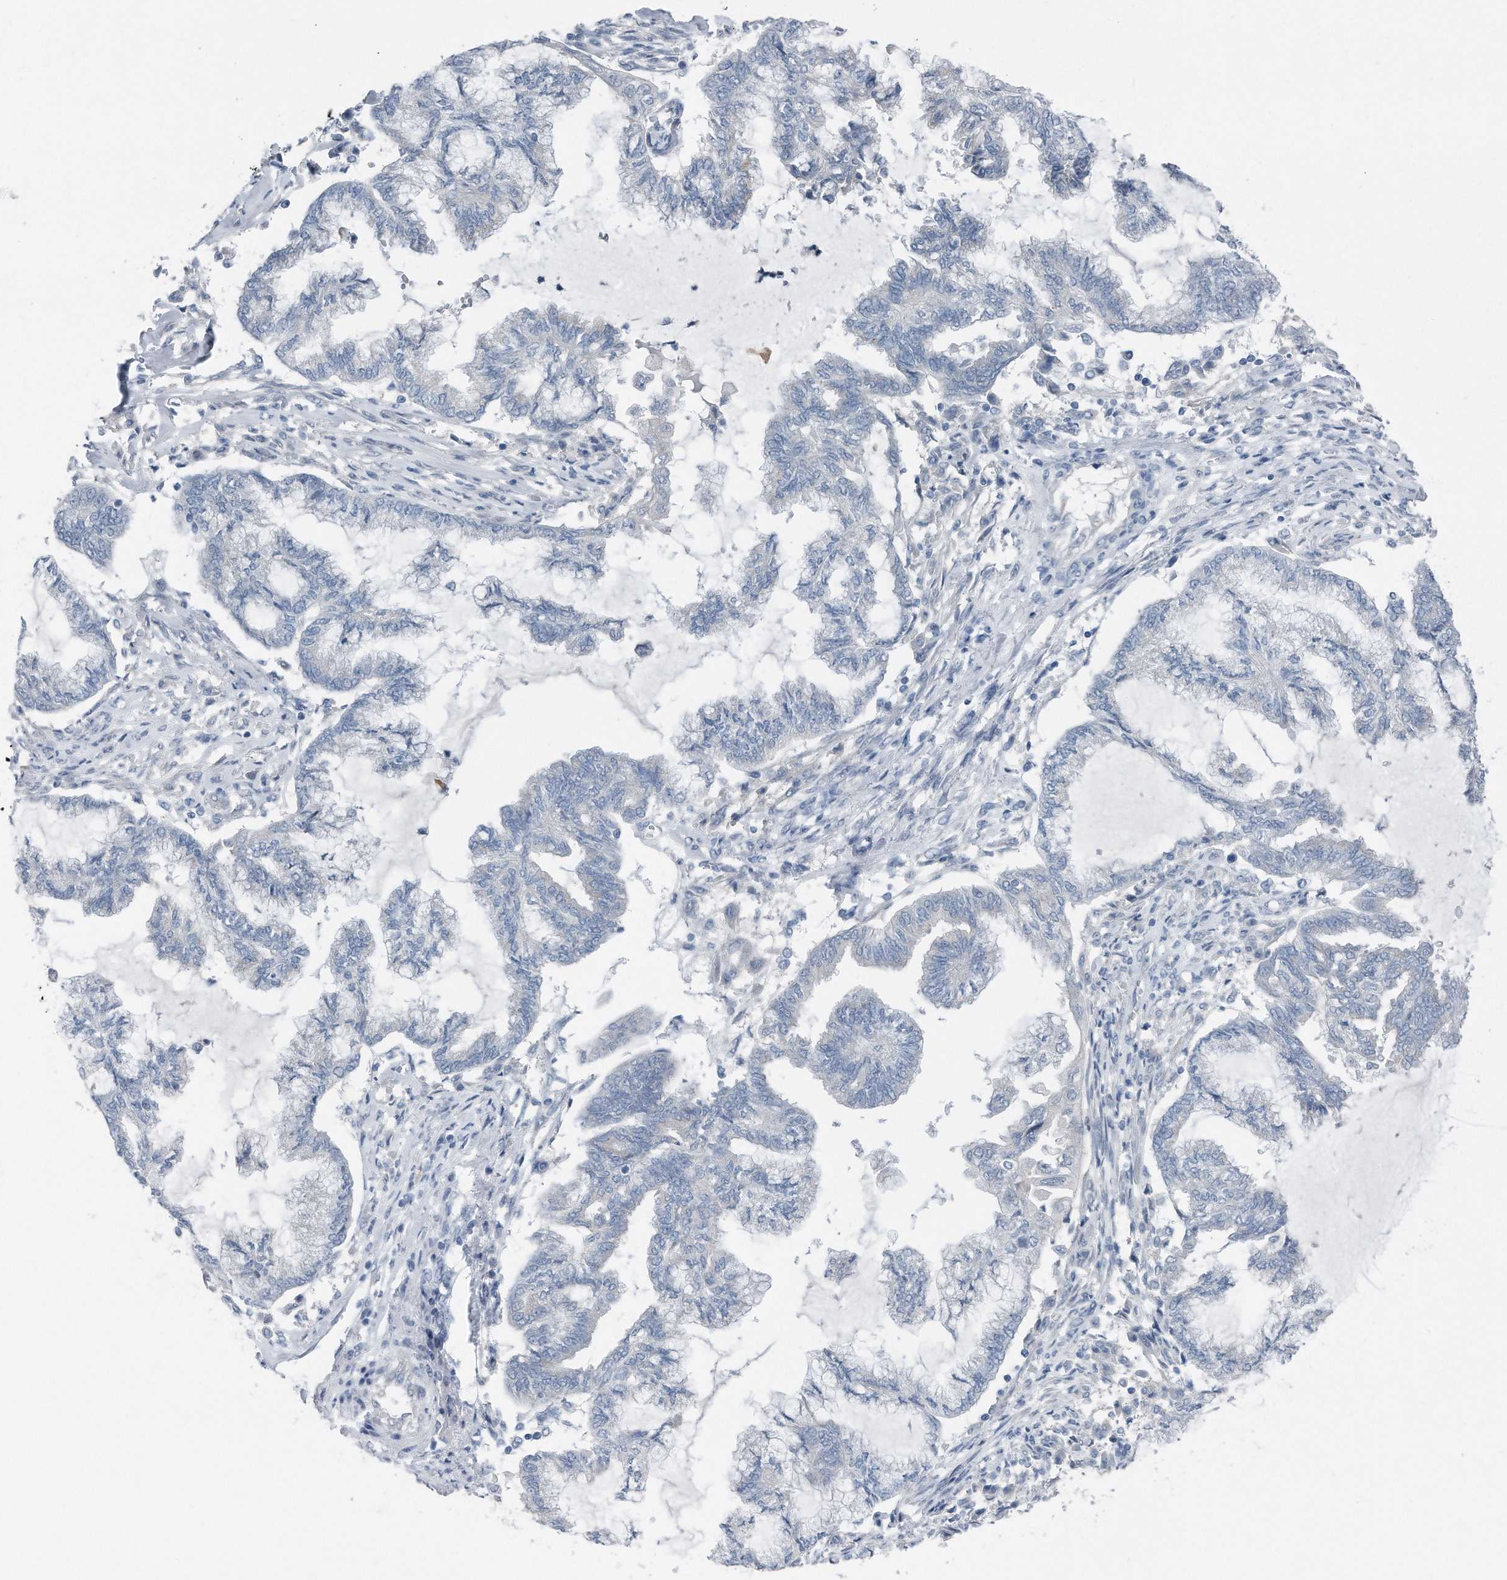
{"staining": {"intensity": "negative", "quantity": "none", "location": "none"}, "tissue": "endometrial cancer", "cell_type": "Tumor cells", "image_type": "cancer", "snomed": [{"axis": "morphology", "description": "Adenocarcinoma, NOS"}, {"axis": "topography", "description": "Endometrium"}], "caption": "The micrograph exhibits no staining of tumor cells in endometrial cancer (adenocarcinoma). Nuclei are stained in blue.", "gene": "YRDC", "patient": {"sex": "female", "age": 86}}